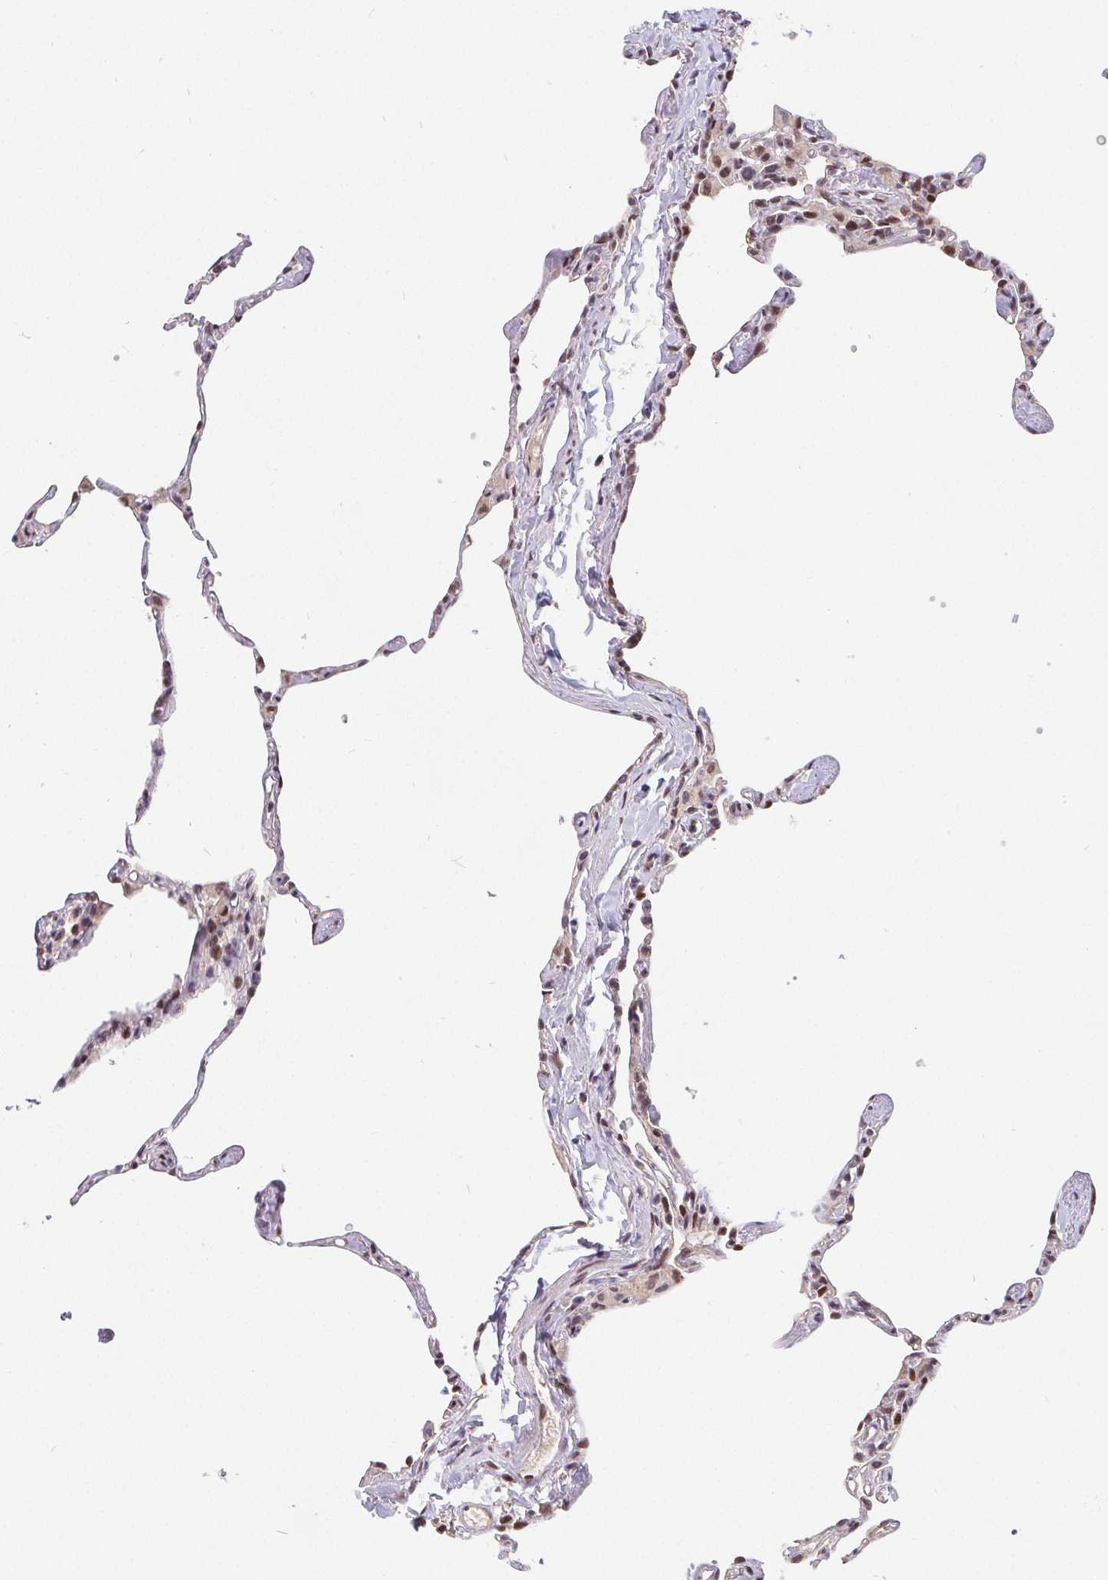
{"staining": {"intensity": "moderate", "quantity": "25%-75%", "location": "nuclear"}, "tissue": "lung", "cell_type": "Alveolar cells", "image_type": "normal", "snomed": [{"axis": "morphology", "description": "Normal tissue, NOS"}, {"axis": "topography", "description": "Lung"}], "caption": "This histopathology image shows IHC staining of normal lung, with medium moderate nuclear expression in about 25%-75% of alveolar cells.", "gene": "POU2F1", "patient": {"sex": "male", "age": 65}}